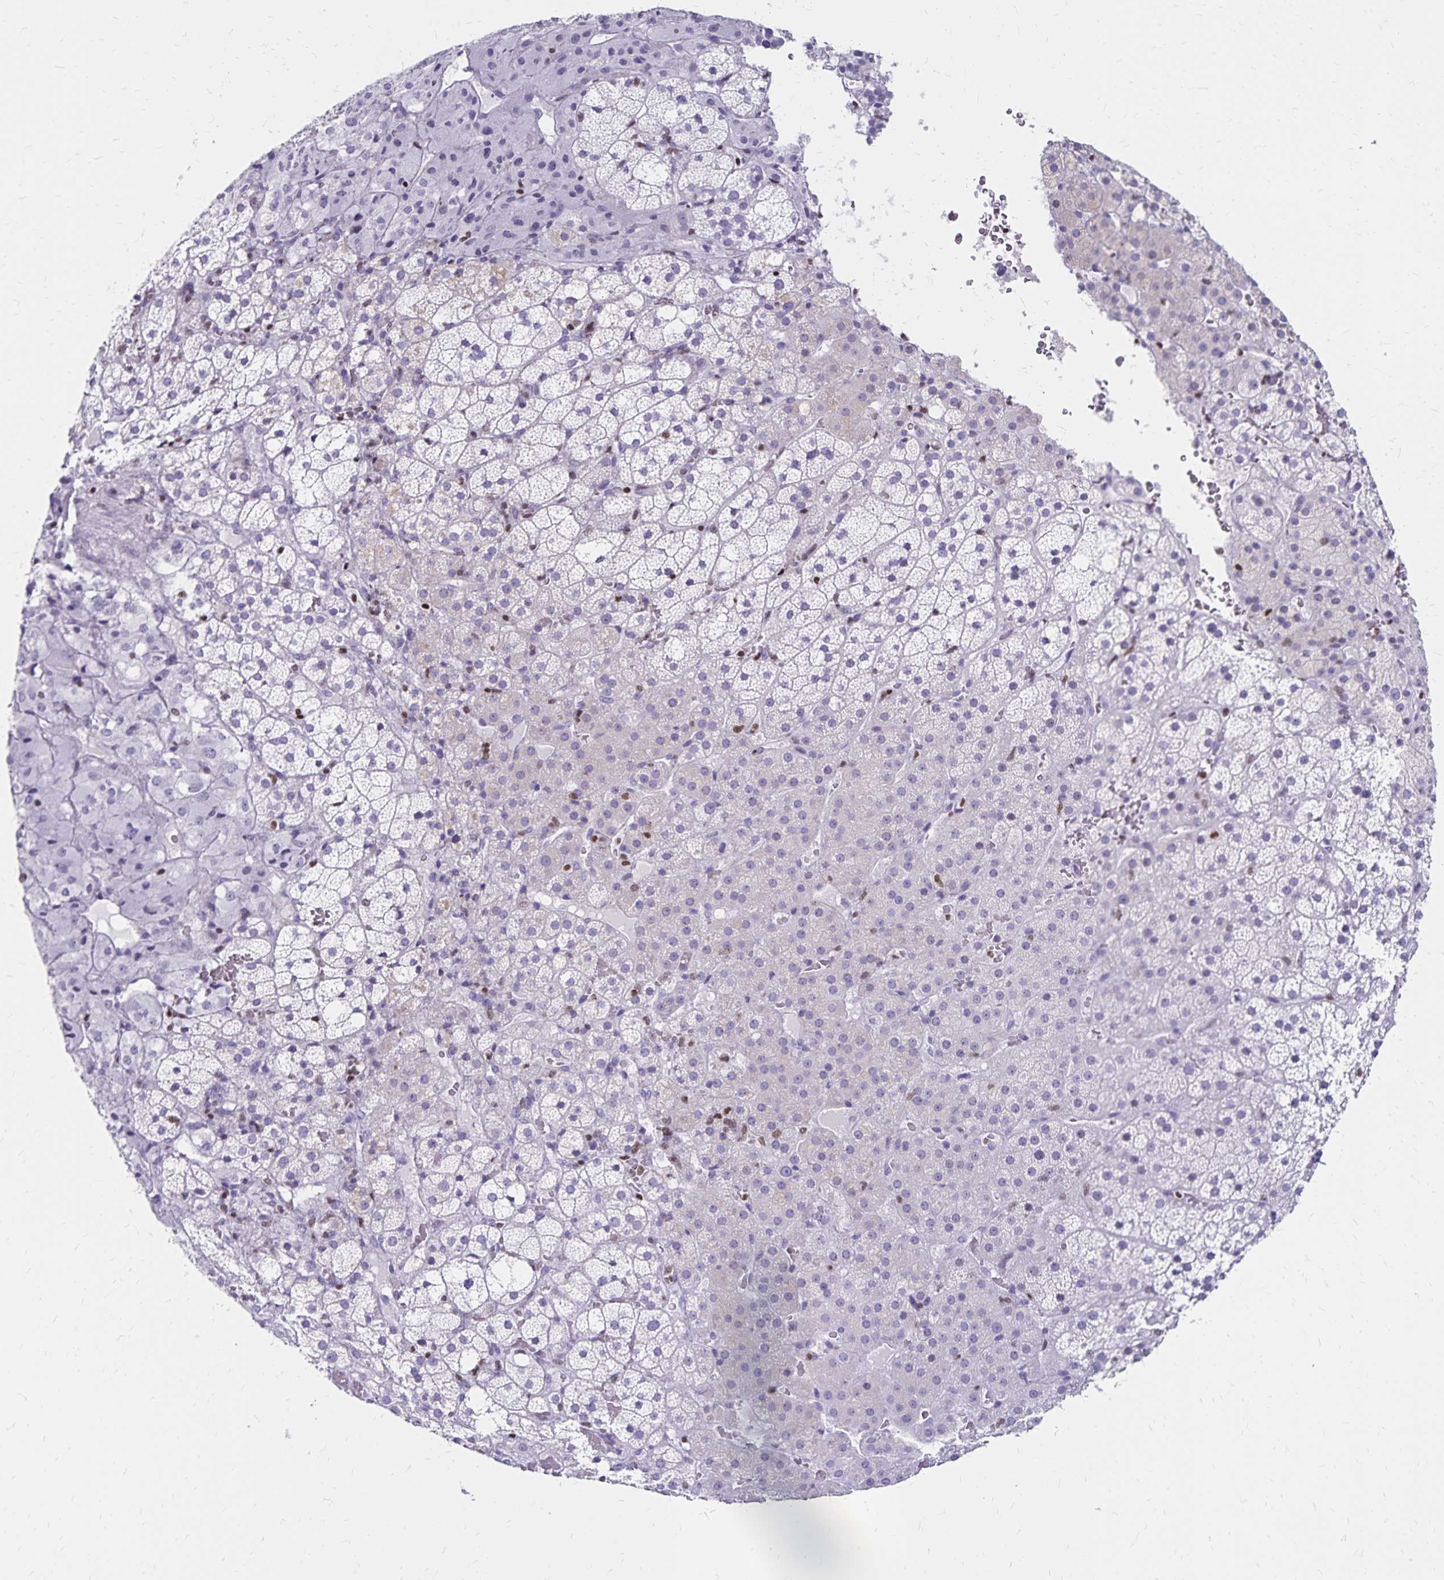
{"staining": {"intensity": "negative", "quantity": "none", "location": "none"}, "tissue": "adrenal gland", "cell_type": "Glandular cells", "image_type": "normal", "snomed": [{"axis": "morphology", "description": "Normal tissue, NOS"}, {"axis": "topography", "description": "Adrenal gland"}], "caption": "There is no significant staining in glandular cells of adrenal gland.", "gene": "IKZF1", "patient": {"sex": "male", "age": 53}}